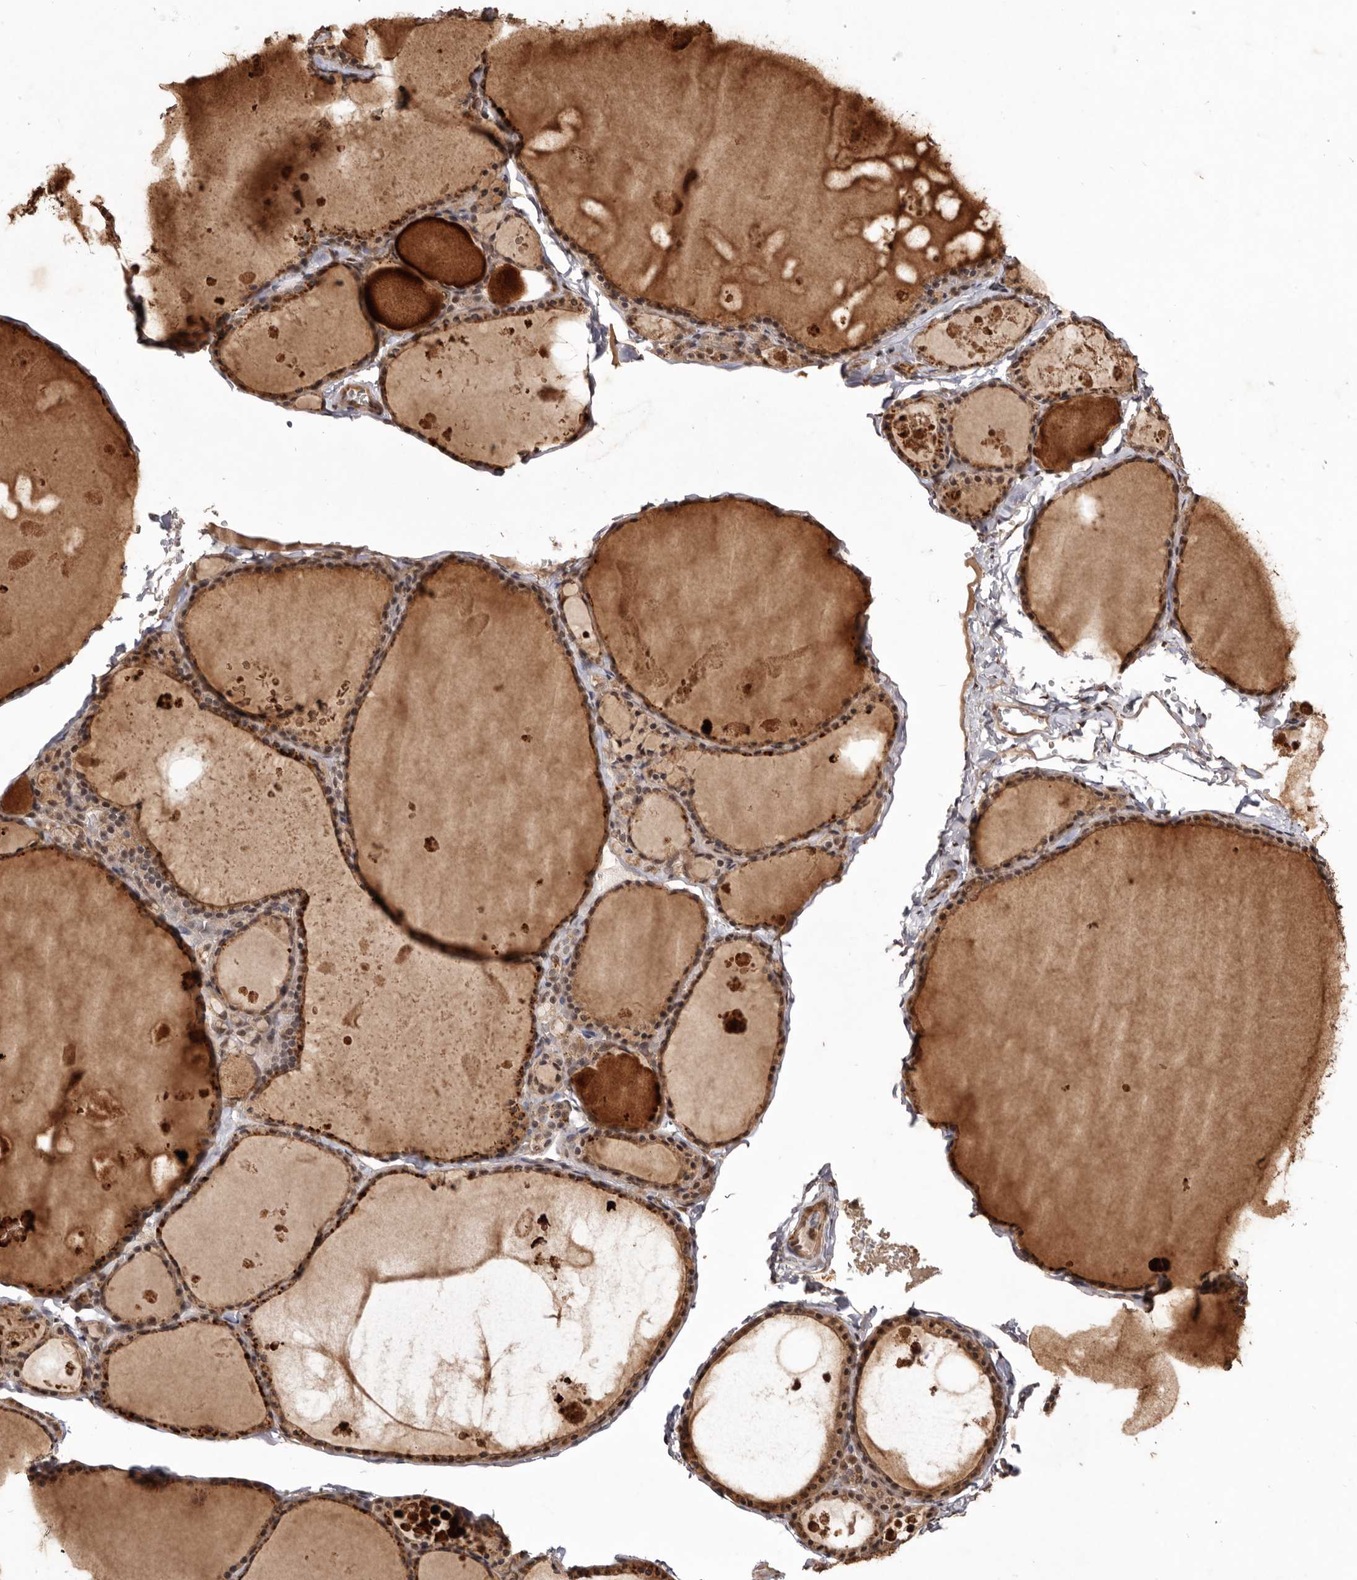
{"staining": {"intensity": "moderate", "quantity": ">75%", "location": "cytoplasmic/membranous"}, "tissue": "thyroid gland", "cell_type": "Glandular cells", "image_type": "normal", "snomed": [{"axis": "morphology", "description": "Normal tissue, NOS"}, {"axis": "topography", "description": "Thyroid gland"}], "caption": "Unremarkable thyroid gland reveals moderate cytoplasmic/membranous expression in approximately >75% of glandular cells.", "gene": "NOTCH1", "patient": {"sex": "male", "age": 56}}